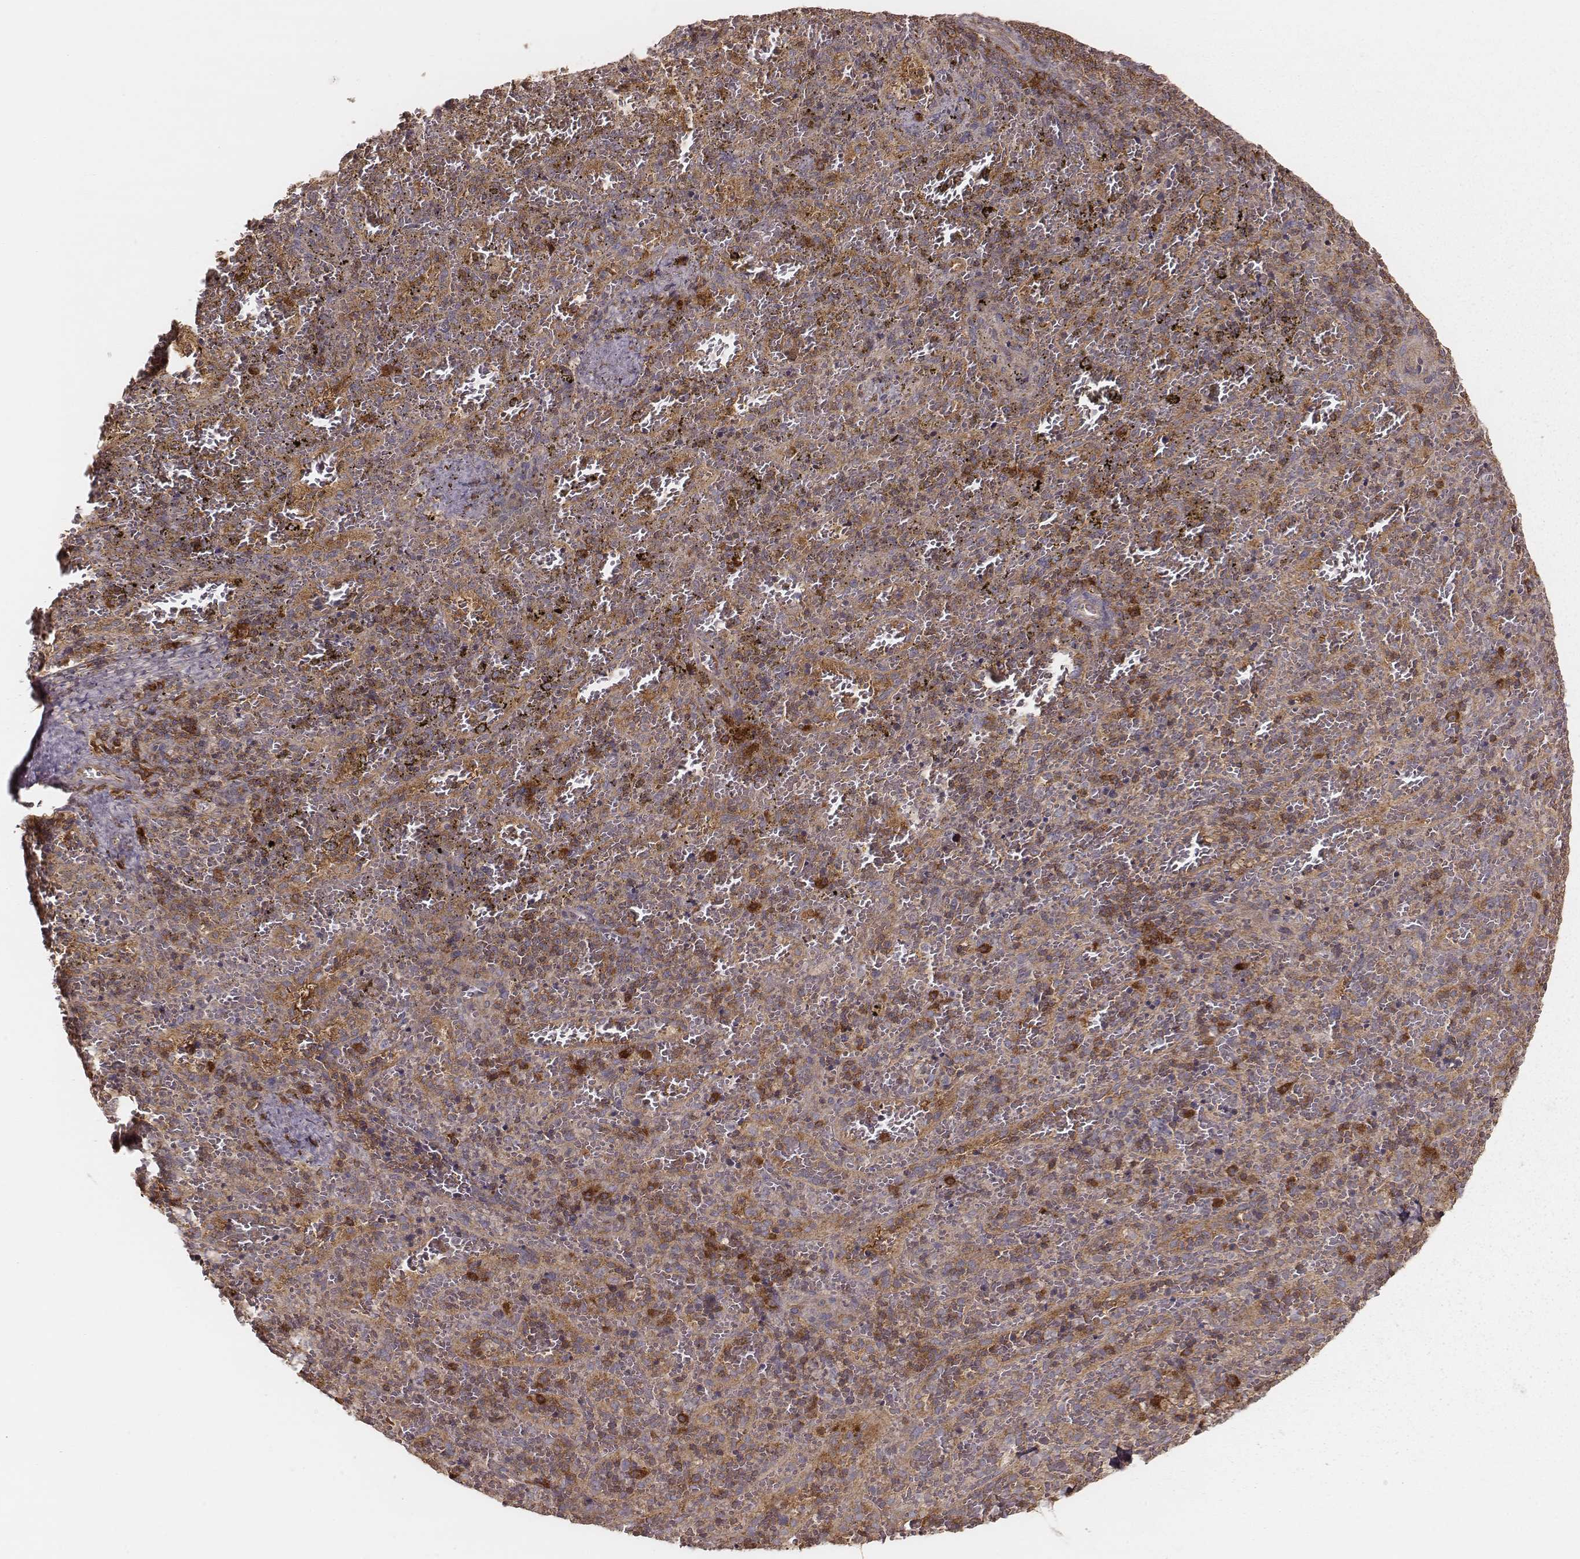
{"staining": {"intensity": "moderate", "quantity": "25%-75%", "location": "cytoplasmic/membranous"}, "tissue": "spleen", "cell_type": "Cells in red pulp", "image_type": "normal", "snomed": [{"axis": "morphology", "description": "Normal tissue, NOS"}, {"axis": "topography", "description": "Spleen"}], "caption": "Immunohistochemistry of benign human spleen displays medium levels of moderate cytoplasmic/membranous expression in approximately 25%-75% of cells in red pulp.", "gene": "CARS1", "patient": {"sex": "female", "age": 50}}